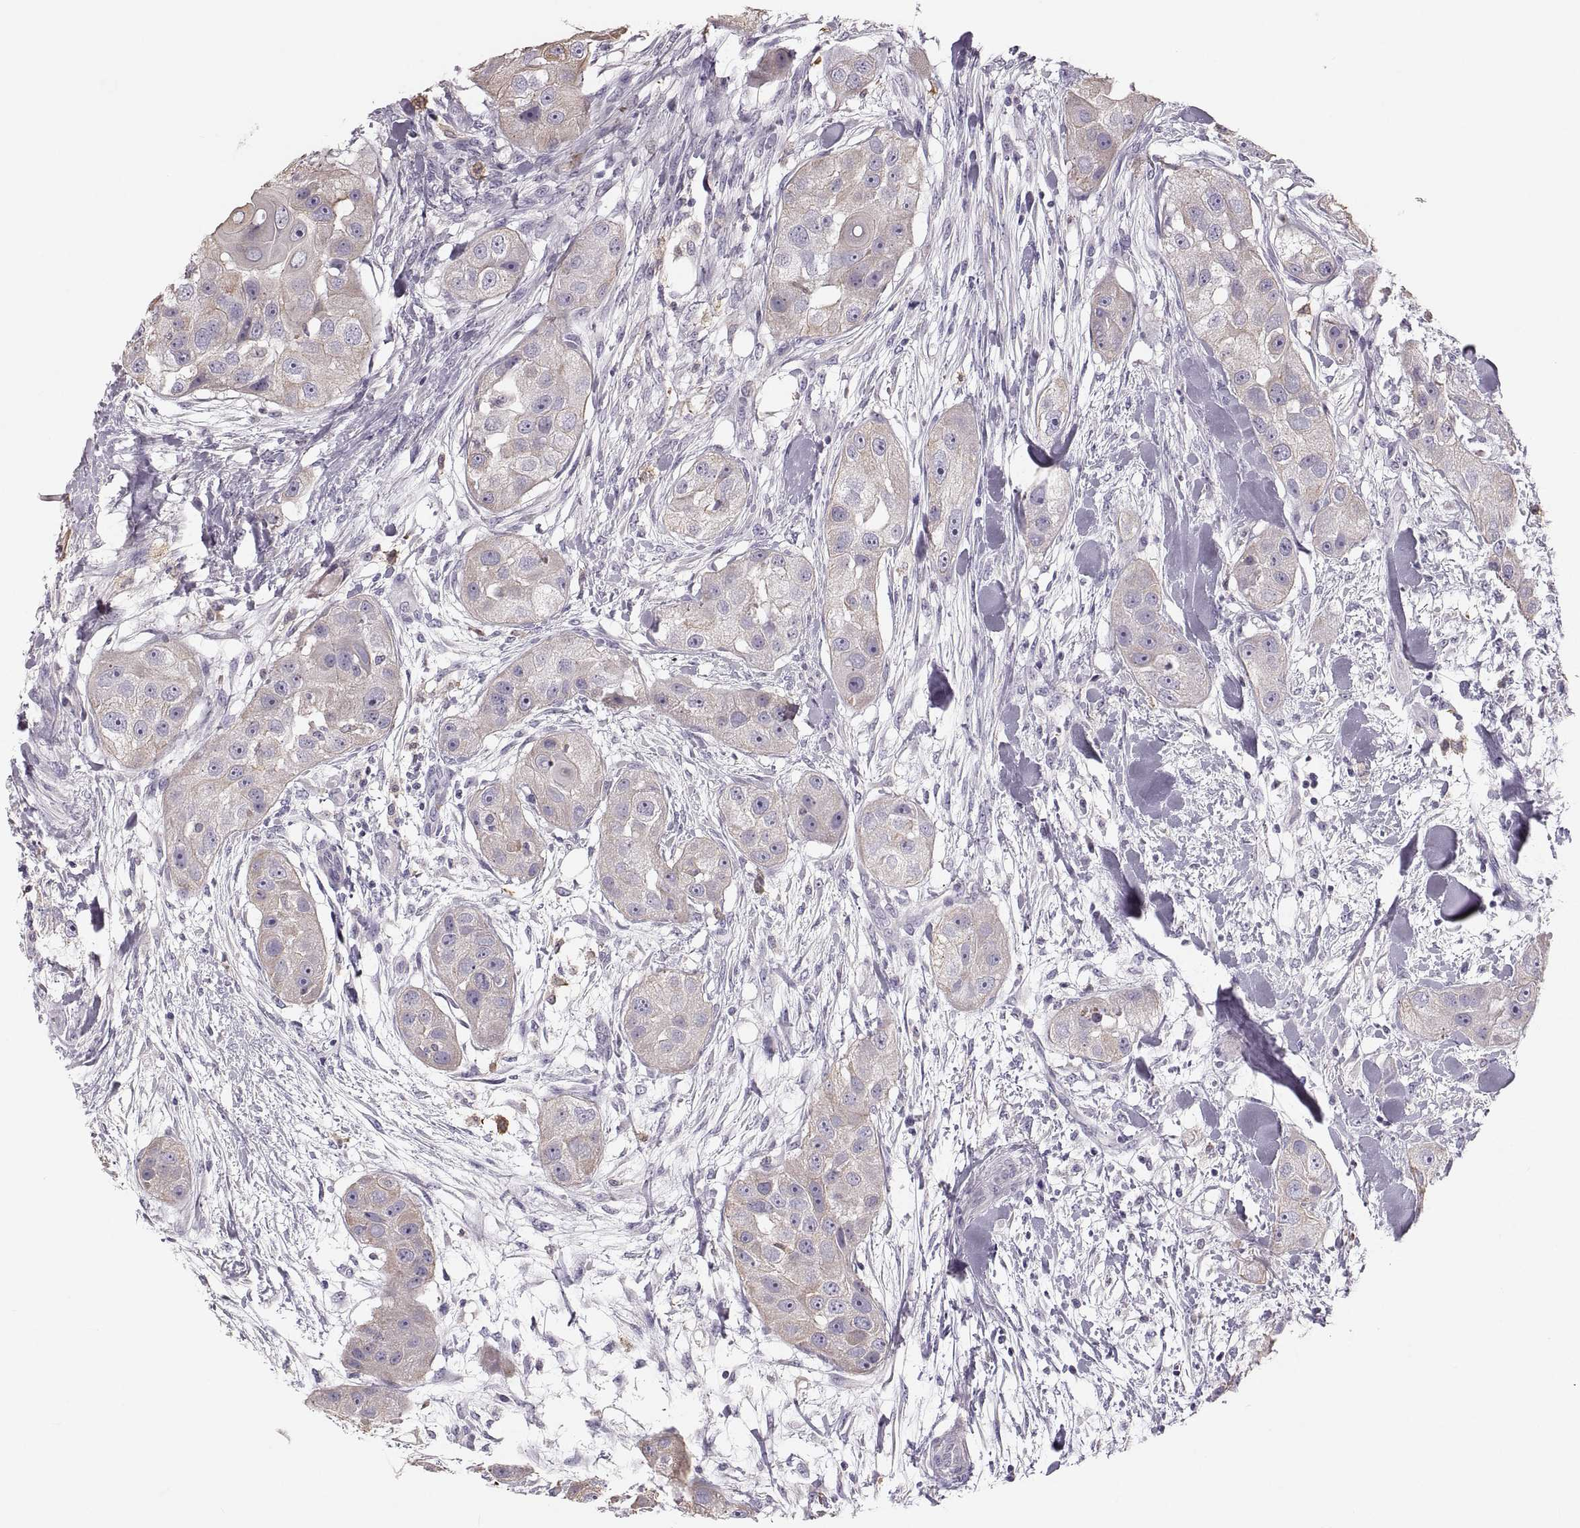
{"staining": {"intensity": "weak", "quantity": "25%-75%", "location": "cytoplasmic/membranous"}, "tissue": "head and neck cancer", "cell_type": "Tumor cells", "image_type": "cancer", "snomed": [{"axis": "morphology", "description": "Squamous cell carcinoma, NOS"}, {"axis": "topography", "description": "Head-Neck"}], "caption": "Brown immunohistochemical staining in human head and neck squamous cell carcinoma displays weak cytoplasmic/membranous staining in about 25%-75% of tumor cells.", "gene": "RUNDC3A", "patient": {"sex": "male", "age": 51}}